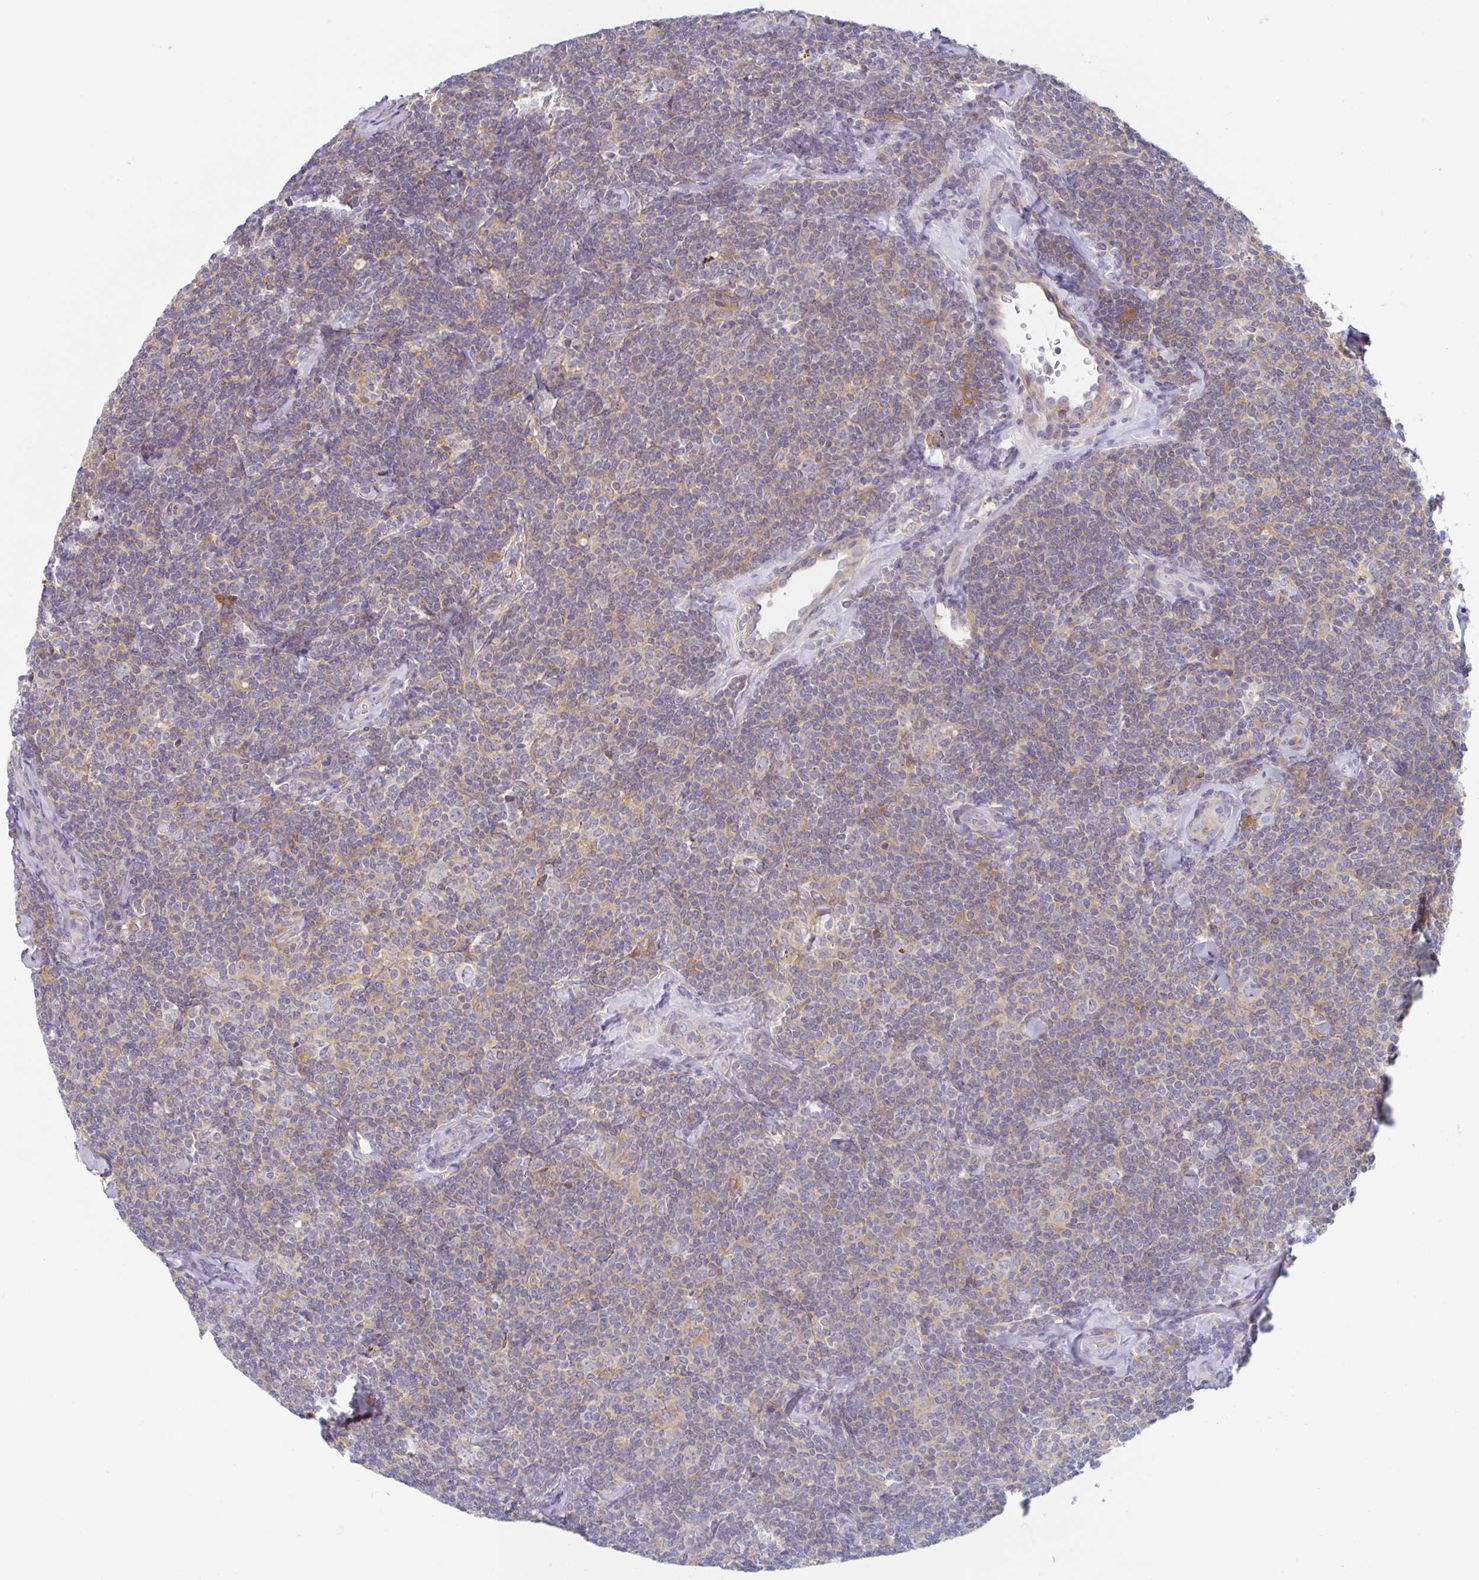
{"staining": {"intensity": "weak", "quantity": "<25%", "location": "cytoplasmic/membranous"}, "tissue": "lymphoma", "cell_type": "Tumor cells", "image_type": "cancer", "snomed": [{"axis": "morphology", "description": "Malignant lymphoma, non-Hodgkin's type, Low grade"}, {"axis": "topography", "description": "Lymph node"}], "caption": "Immunohistochemistry (IHC) image of neoplastic tissue: malignant lymphoma, non-Hodgkin's type (low-grade) stained with DAB shows no significant protein positivity in tumor cells.", "gene": "AMPD2", "patient": {"sex": "female", "age": 56}}